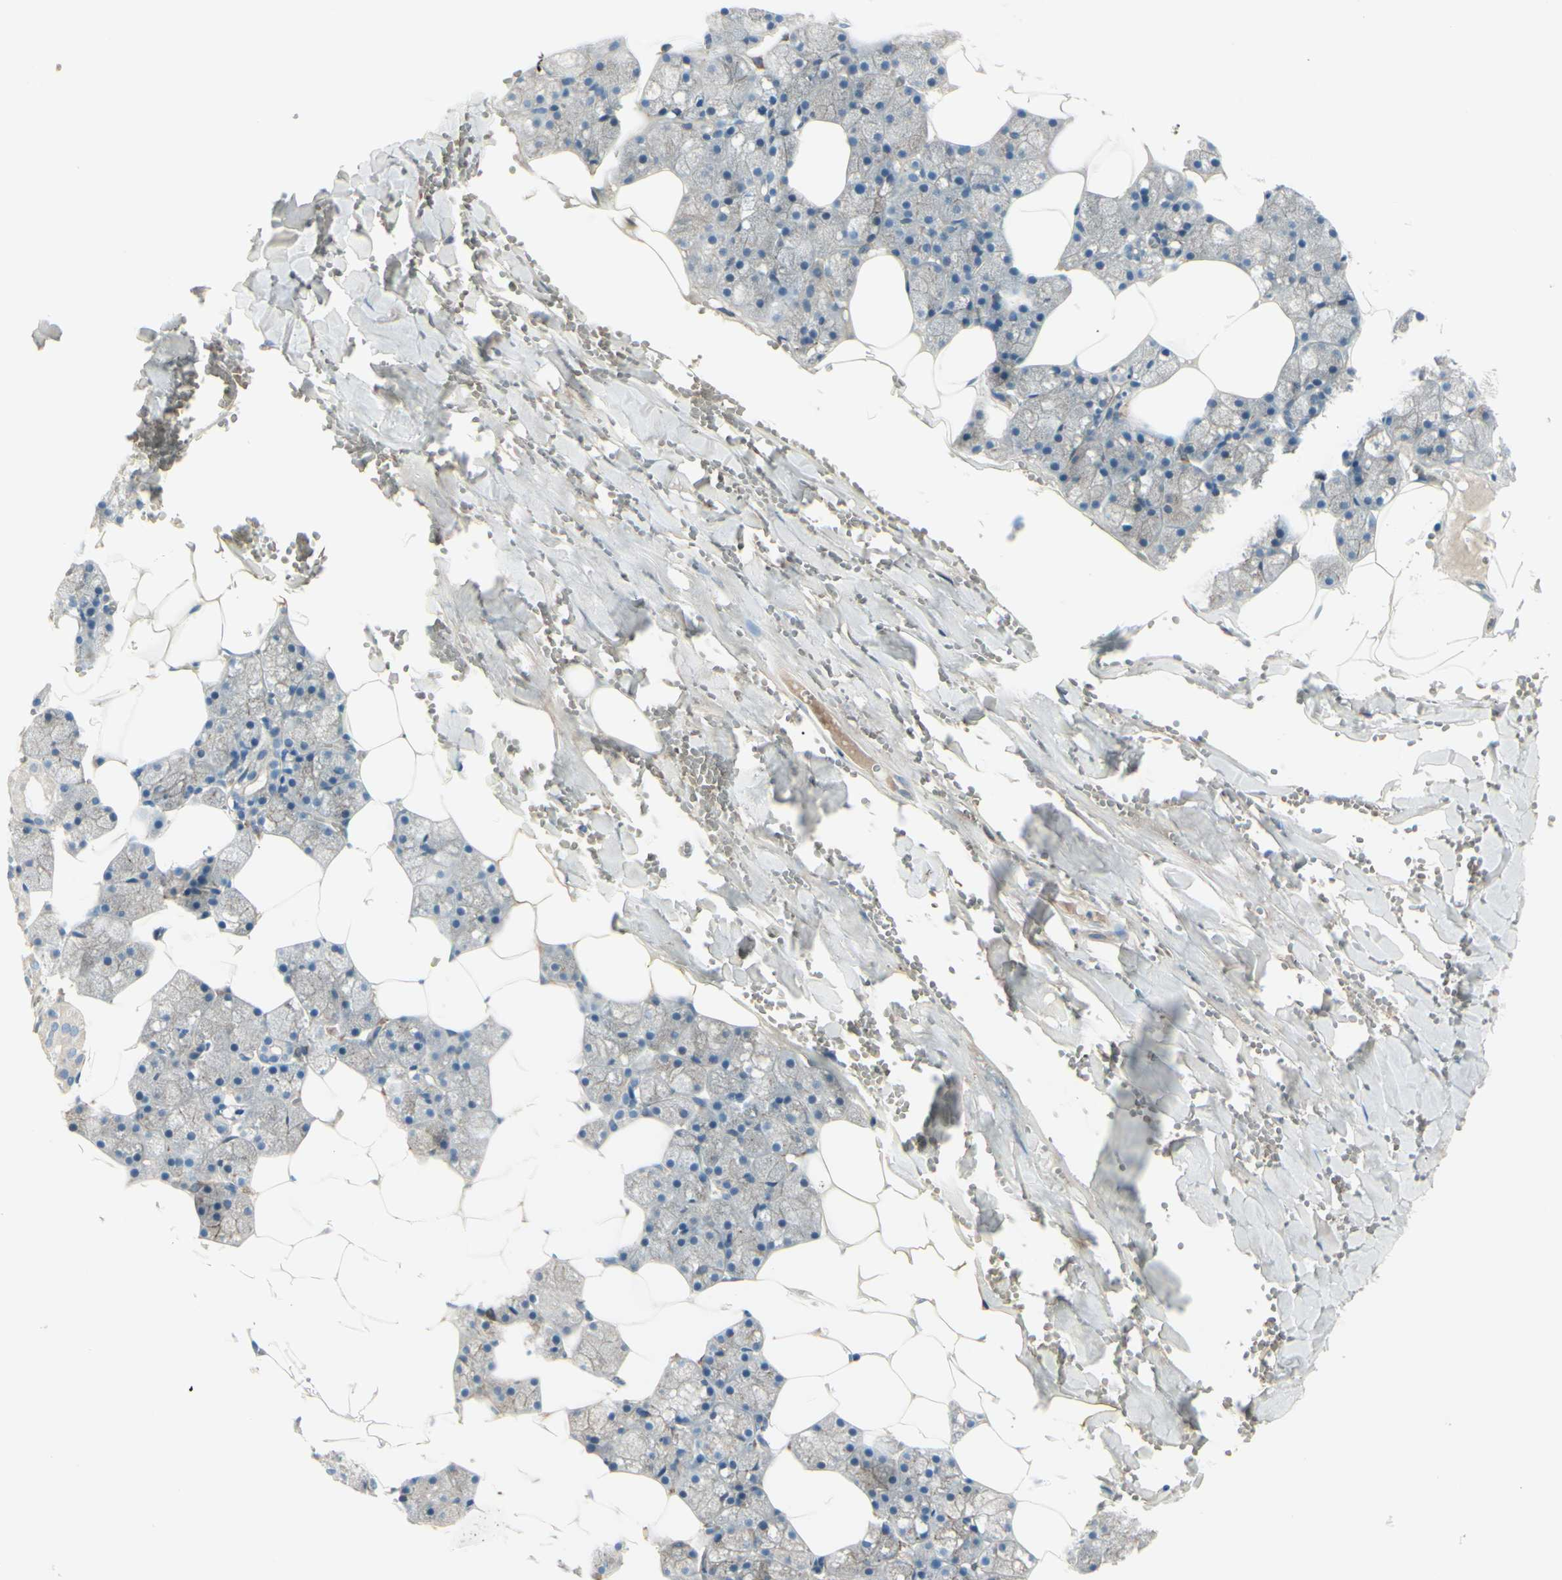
{"staining": {"intensity": "weak", "quantity": ">75%", "location": "cytoplasmic/membranous"}, "tissue": "salivary gland", "cell_type": "Glandular cells", "image_type": "normal", "snomed": [{"axis": "morphology", "description": "Normal tissue, NOS"}, {"axis": "topography", "description": "Salivary gland"}], "caption": "About >75% of glandular cells in unremarkable salivary gland display weak cytoplasmic/membranous protein positivity as visualized by brown immunohistochemical staining.", "gene": "PCDHGA10", "patient": {"sex": "male", "age": 62}}